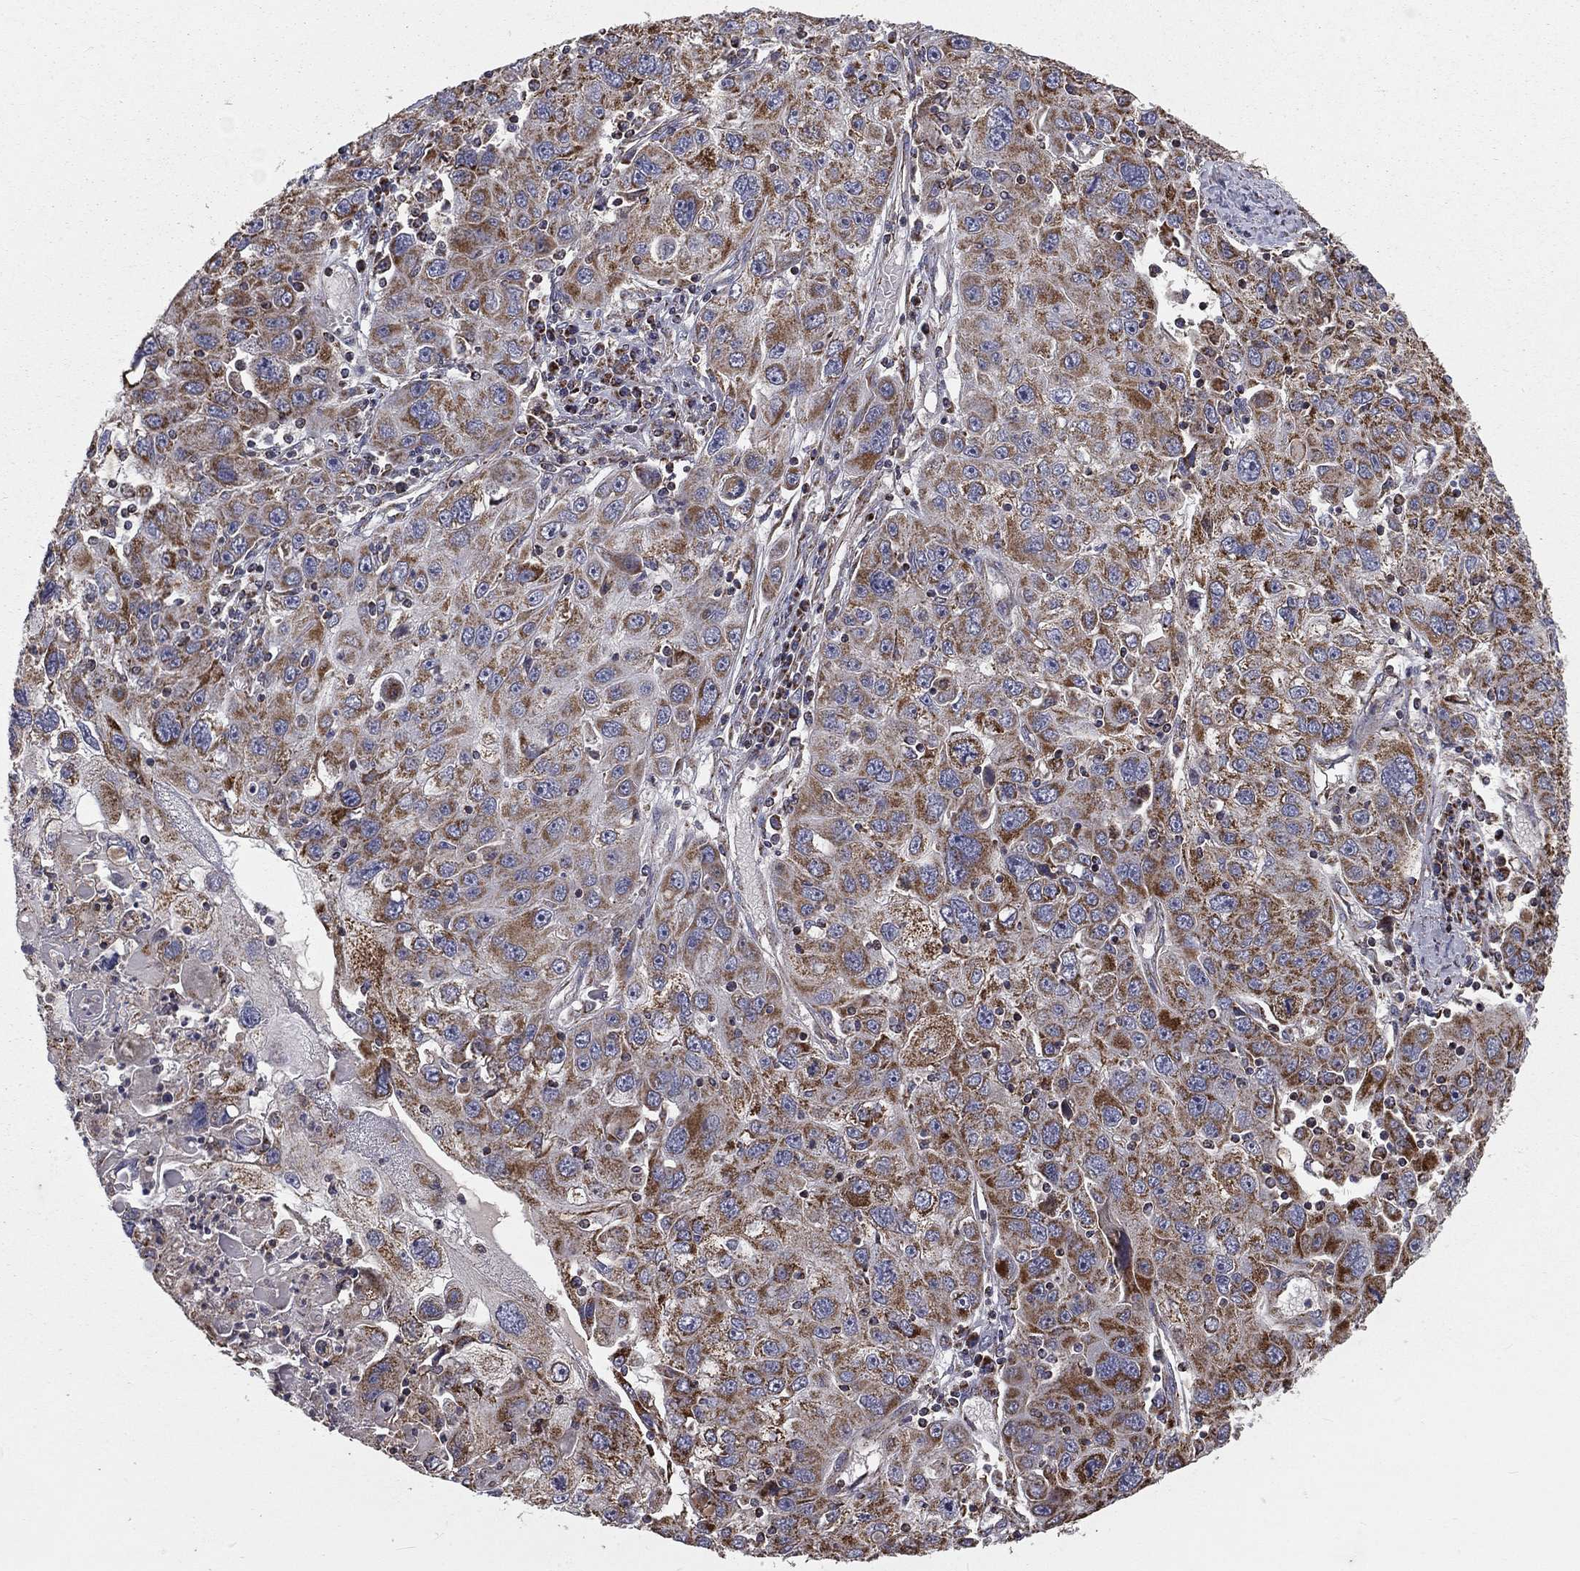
{"staining": {"intensity": "moderate", "quantity": "25%-75%", "location": "cytoplasmic/membranous"}, "tissue": "stomach cancer", "cell_type": "Tumor cells", "image_type": "cancer", "snomed": [{"axis": "morphology", "description": "Adenocarcinoma, NOS"}, {"axis": "topography", "description": "Stomach"}], "caption": "Tumor cells exhibit medium levels of moderate cytoplasmic/membranous expression in about 25%-75% of cells in human adenocarcinoma (stomach).", "gene": "GPD1", "patient": {"sex": "male", "age": 56}}